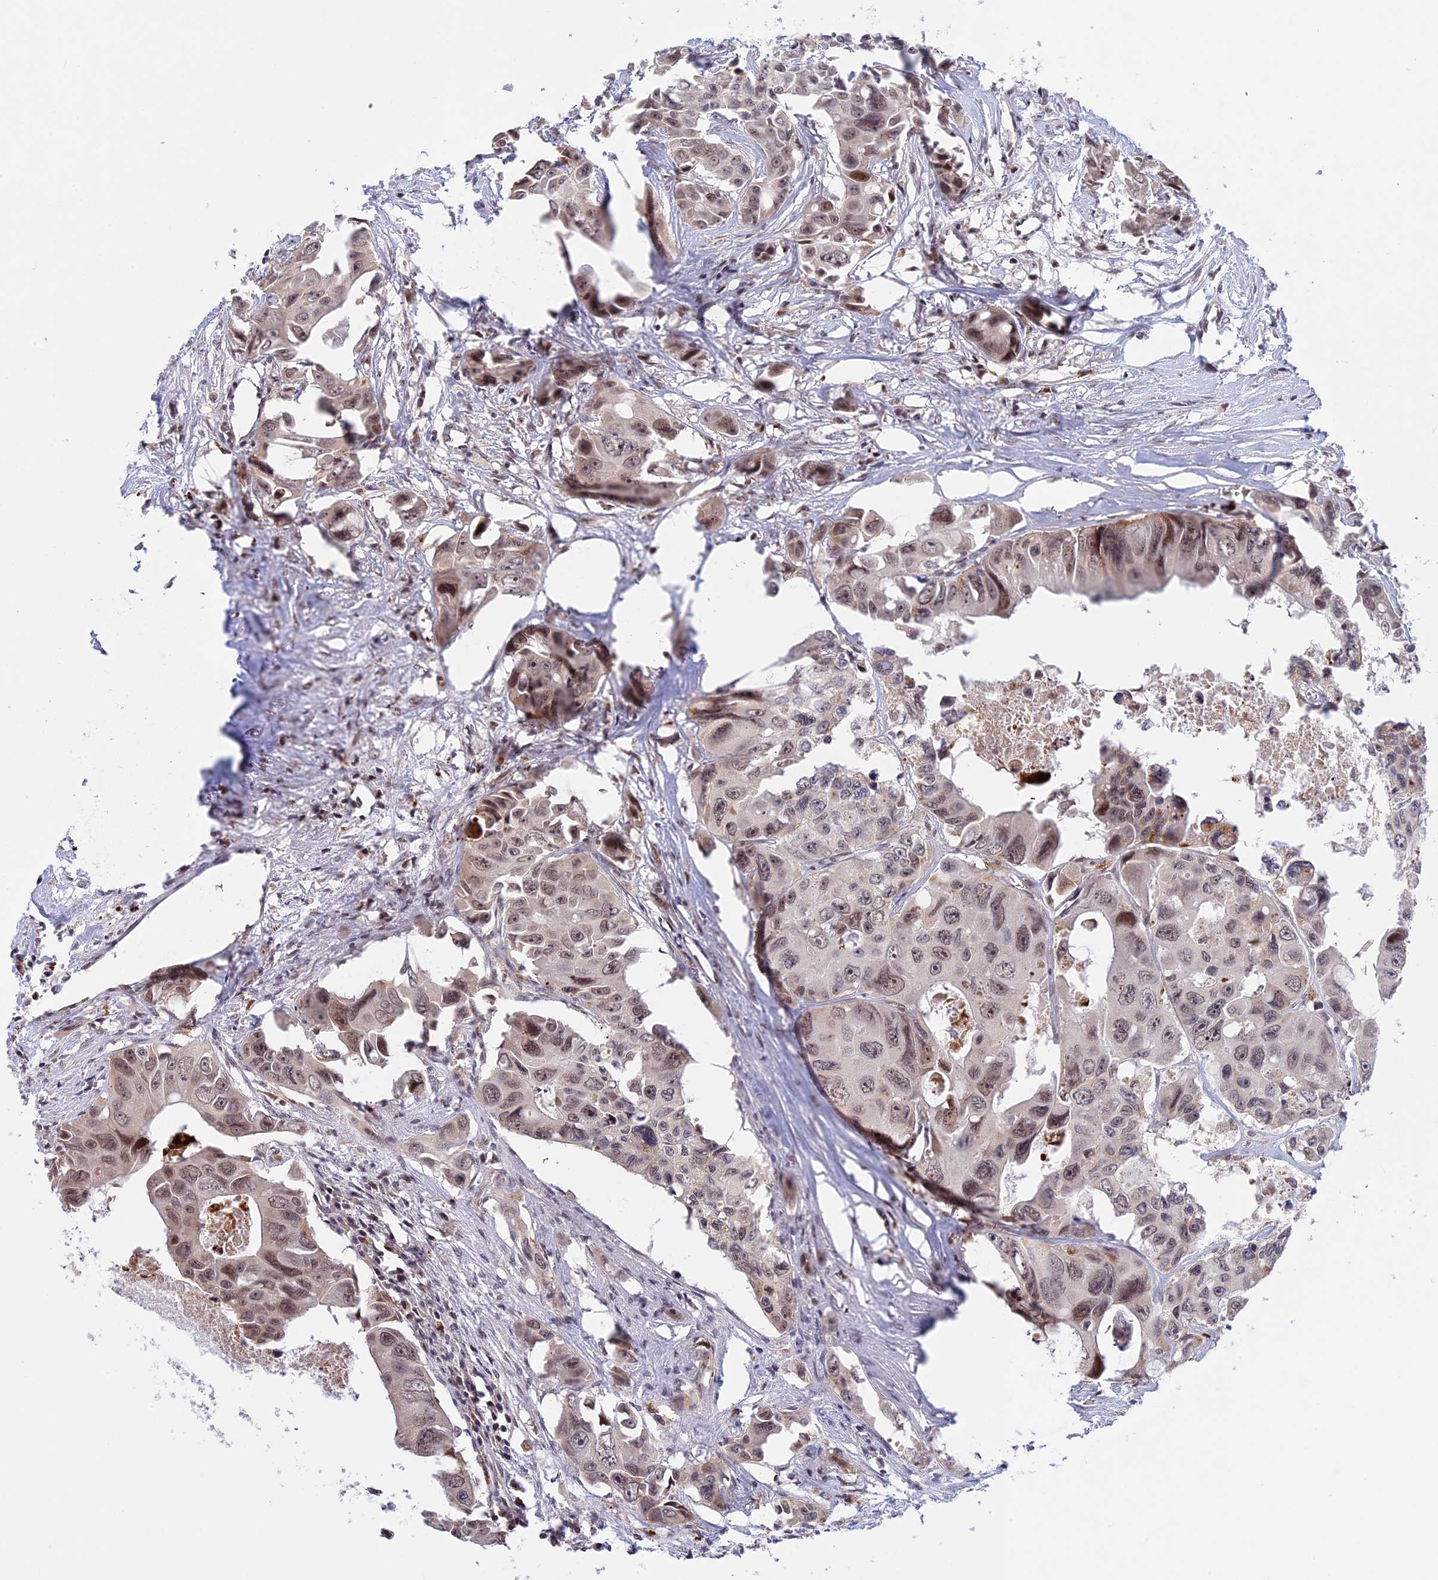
{"staining": {"intensity": "weak", "quantity": ">75%", "location": "nuclear"}, "tissue": "colorectal cancer", "cell_type": "Tumor cells", "image_type": "cancer", "snomed": [{"axis": "morphology", "description": "Adenocarcinoma, NOS"}, {"axis": "topography", "description": "Rectum"}], "caption": "Human colorectal cancer (adenocarcinoma) stained with a brown dye reveals weak nuclear positive staining in about >75% of tumor cells.", "gene": "POLR2C", "patient": {"sex": "male", "age": 87}}